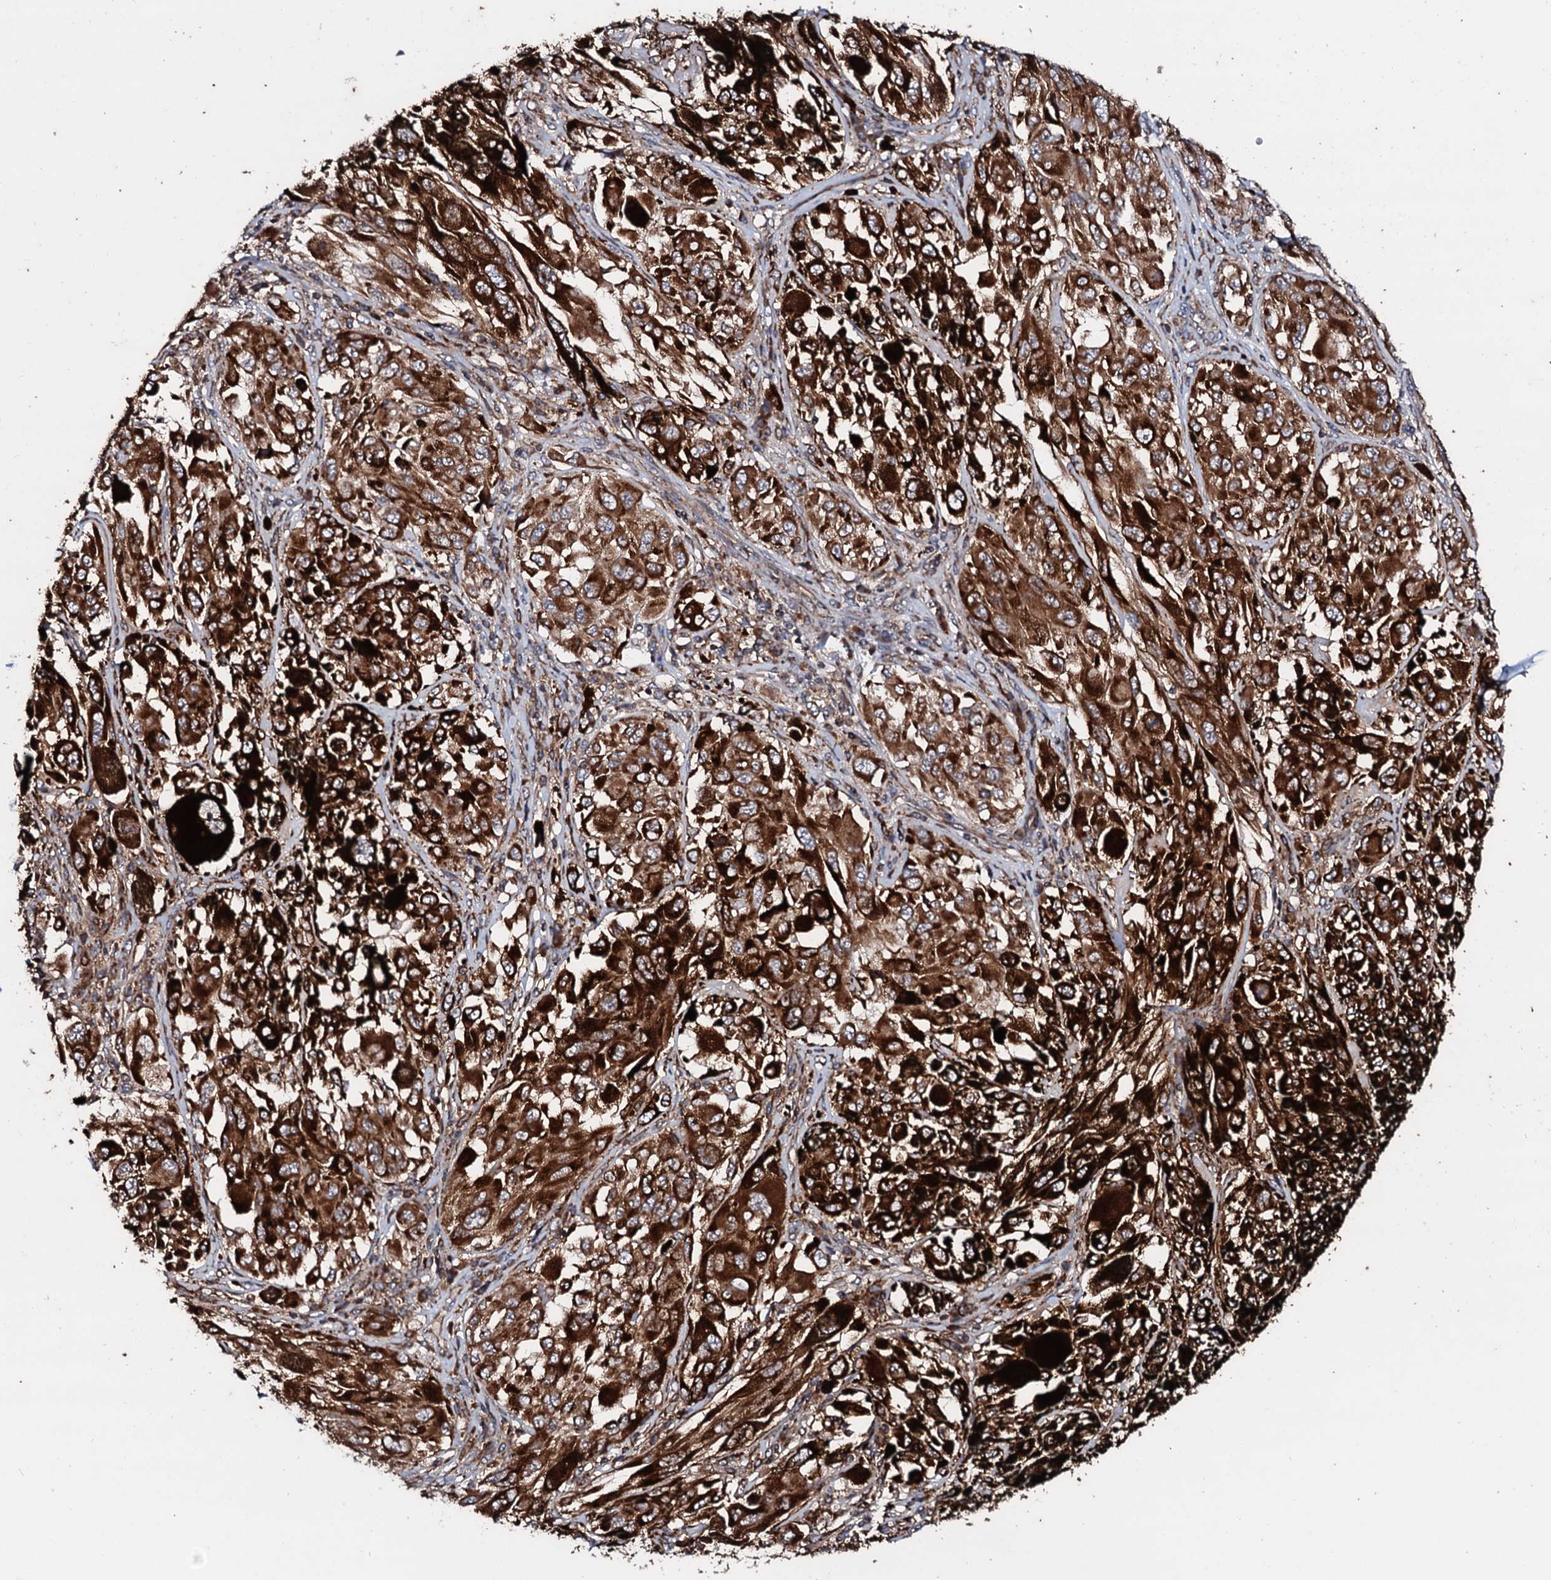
{"staining": {"intensity": "strong", "quantity": ">75%", "location": "cytoplasmic/membranous"}, "tissue": "melanoma", "cell_type": "Tumor cells", "image_type": "cancer", "snomed": [{"axis": "morphology", "description": "Malignant melanoma, NOS"}, {"axis": "topography", "description": "Skin"}], "caption": "Protein expression analysis of human malignant melanoma reveals strong cytoplasmic/membranous staining in about >75% of tumor cells.", "gene": "SDHAF2", "patient": {"sex": "female", "age": 91}}